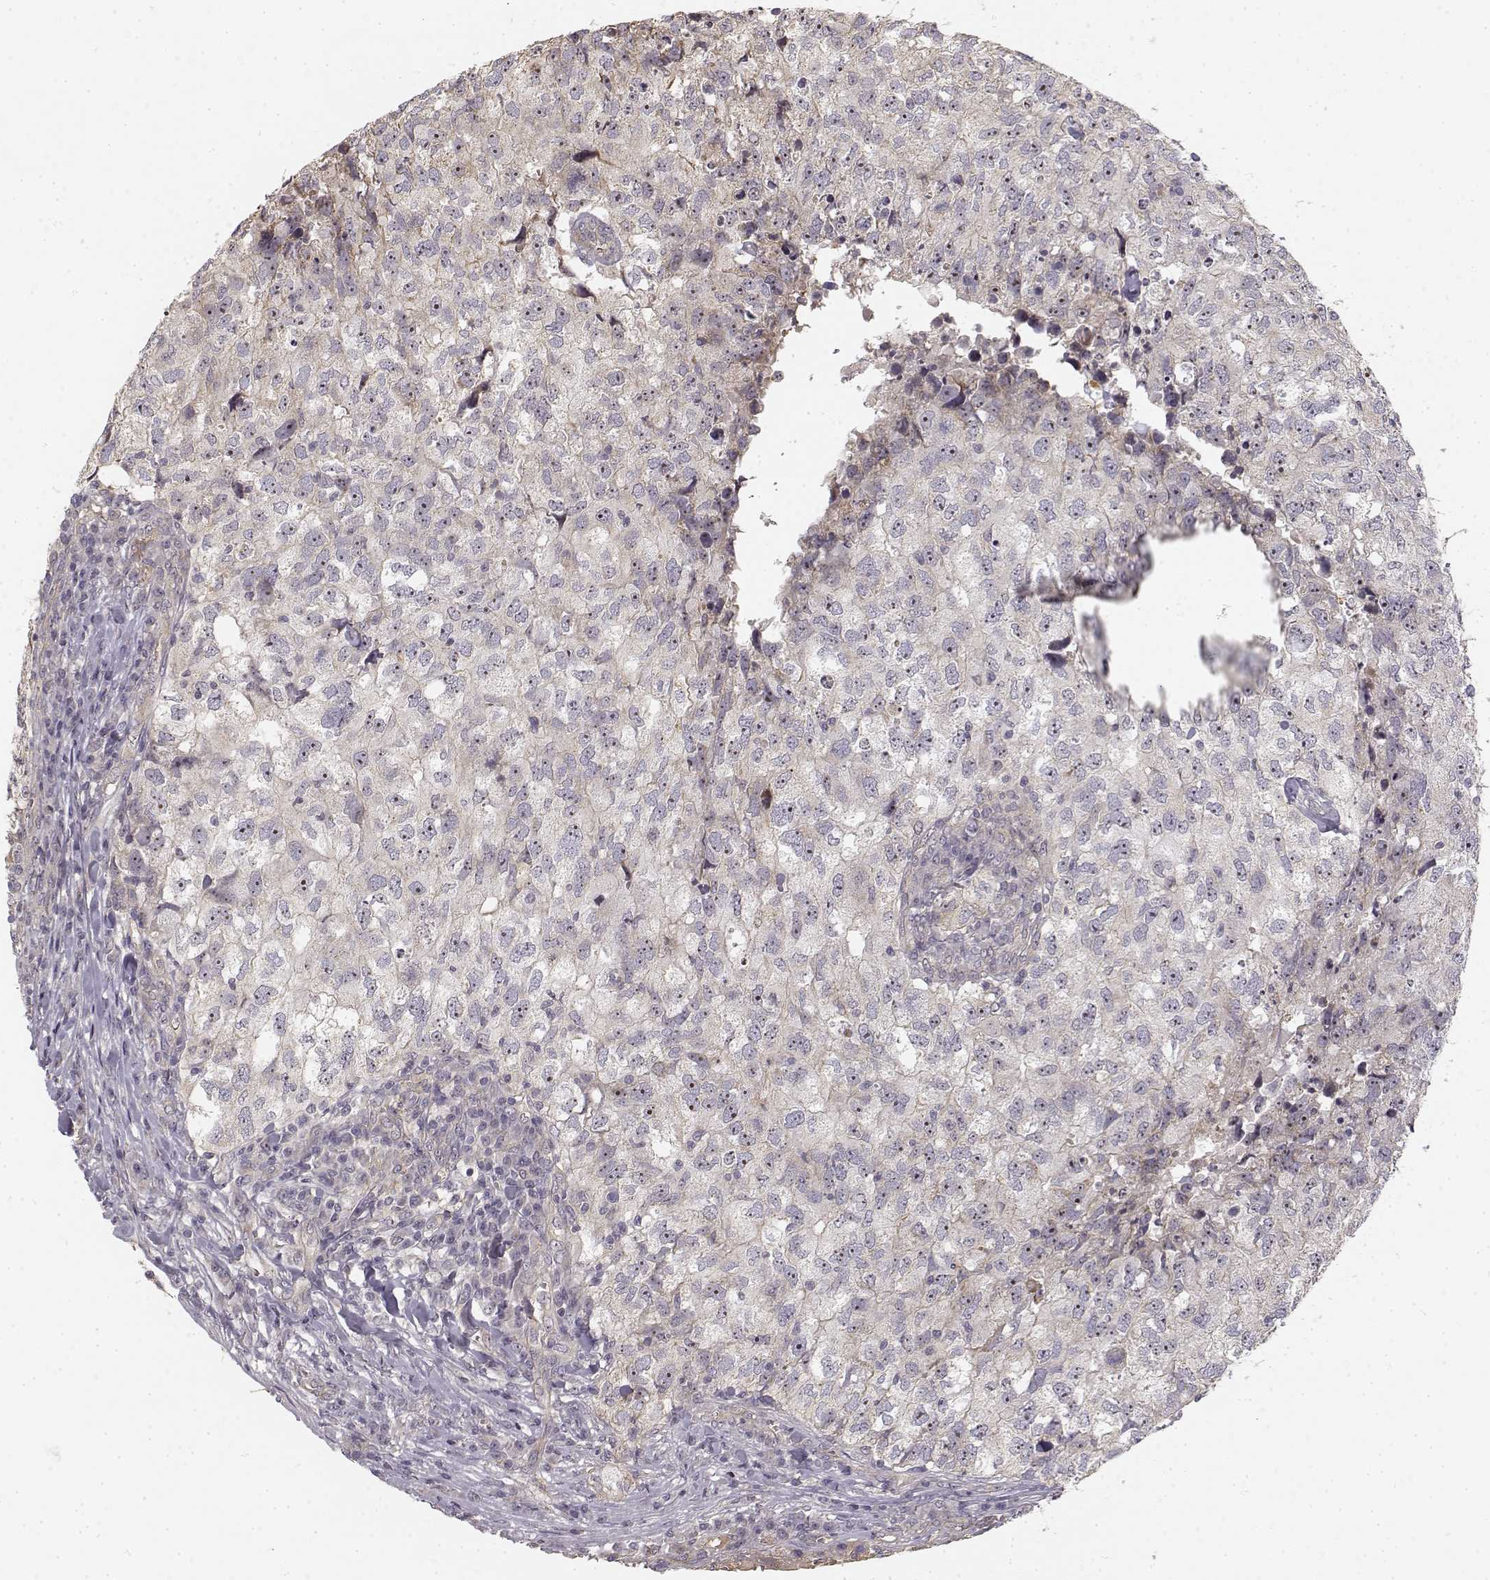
{"staining": {"intensity": "weak", "quantity": "<25%", "location": "cytoplasmic/membranous"}, "tissue": "breast cancer", "cell_type": "Tumor cells", "image_type": "cancer", "snomed": [{"axis": "morphology", "description": "Duct carcinoma"}, {"axis": "topography", "description": "Breast"}], "caption": "There is no significant staining in tumor cells of breast cancer. (DAB (3,3'-diaminobenzidine) immunohistochemistry (IHC) visualized using brightfield microscopy, high magnification).", "gene": "MED12L", "patient": {"sex": "female", "age": 30}}